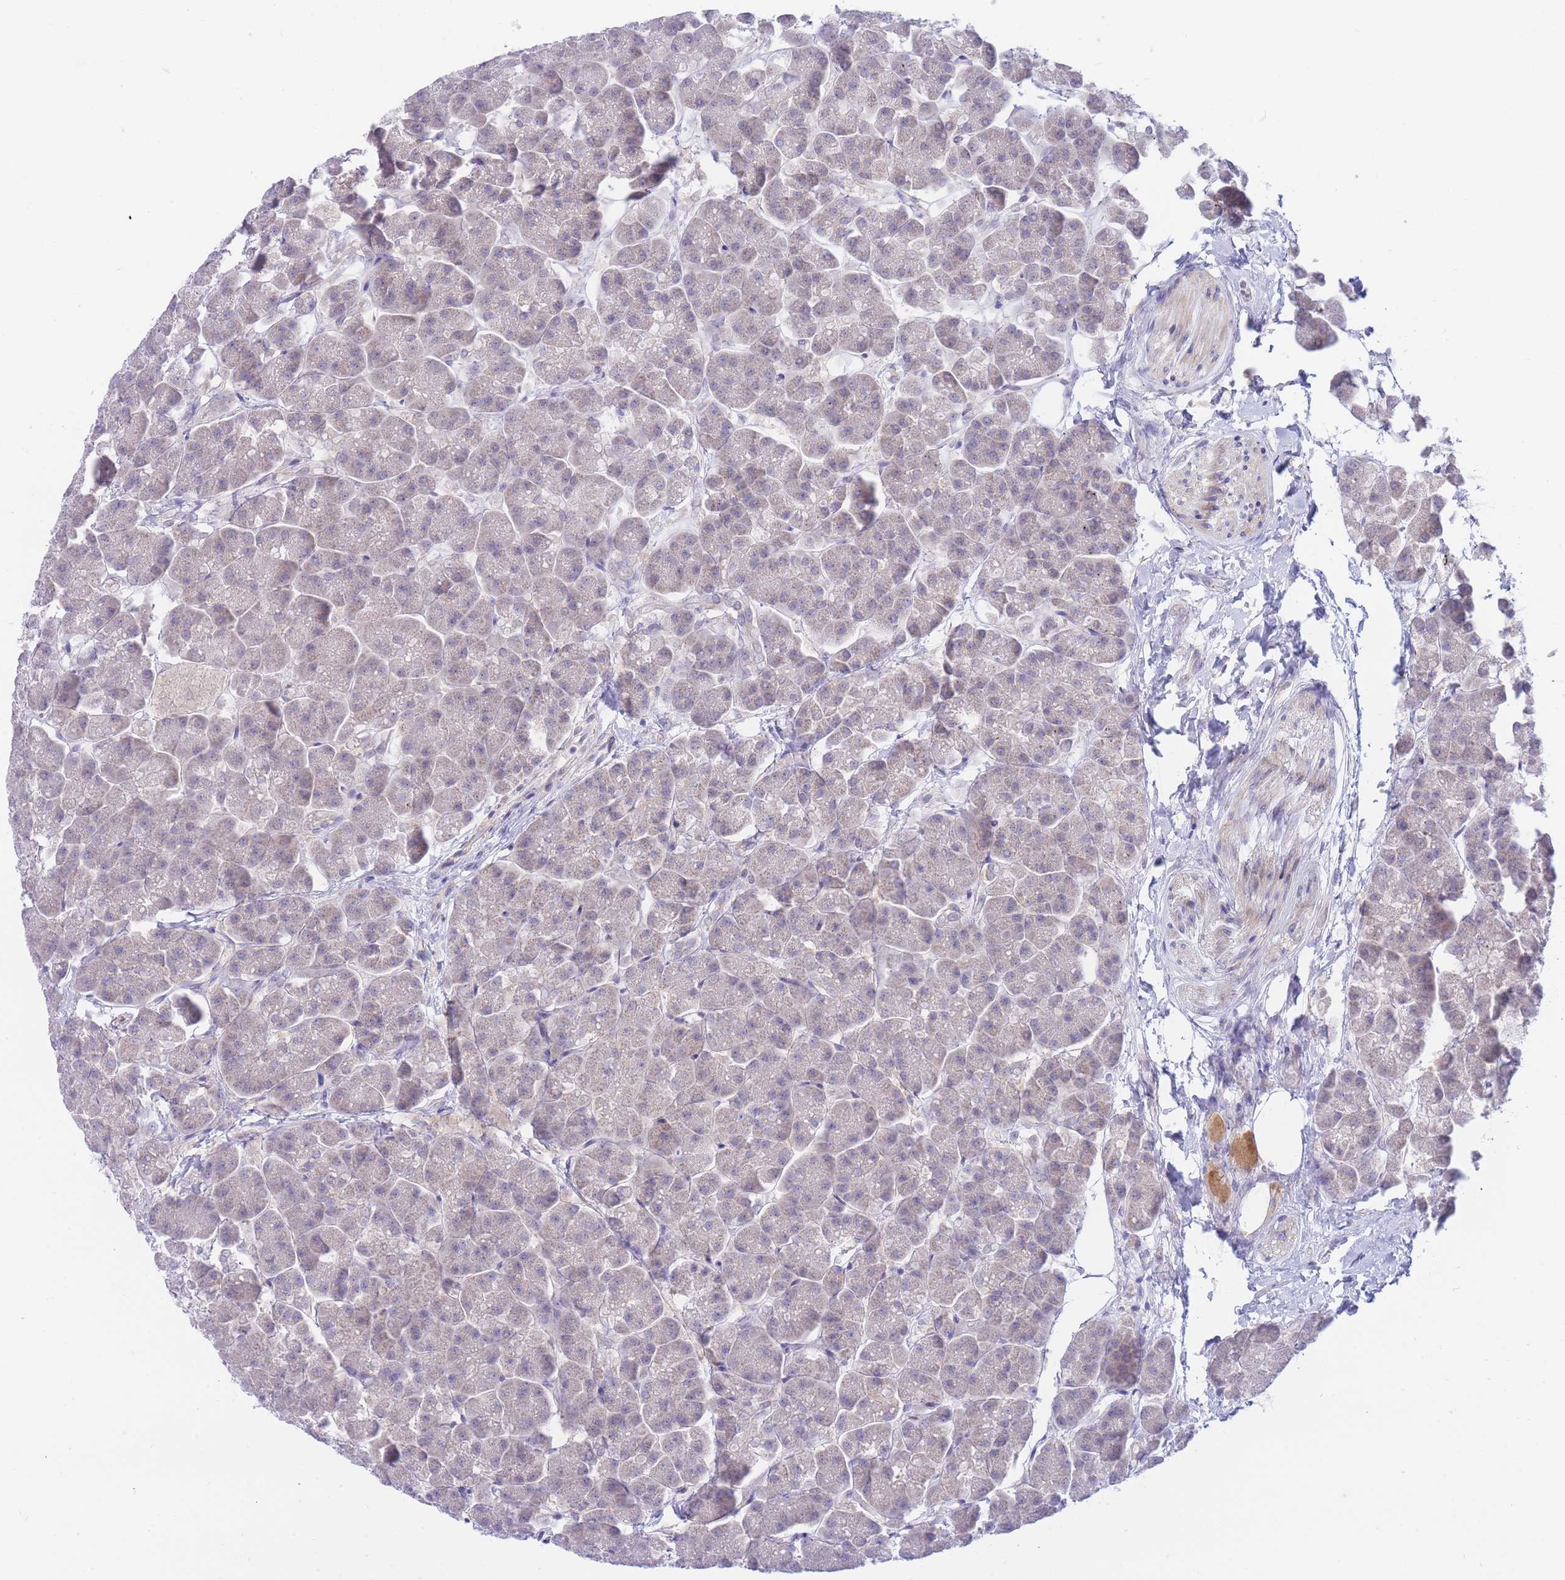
{"staining": {"intensity": "weak", "quantity": "<25%", "location": "cytoplasmic/membranous"}, "tissue": "pancreas", "cell_type": "Exocrine glandular cells", "image_type": "normal", "snomed": [{"axis": "morphology", "description": "Normal tissue, NOS"}, {"axis": "topography", "description": "Pancreas"}, {"axis": "topography", "description": "Peripheral nerve tissue"}], "caption": "High power microscopy histopathology image of an immunohistochemistry histopathology image of benign pancreas, revealing no significant positivity in exocrine glandular cells. The staining was performed using DAB to visualize the protein expression in brown, while the nuclei were stained in blue with hematoxylin (Magnification: 20x).", "gene": "SUGT1", "patient": {"sex": "male", "age": 54}}